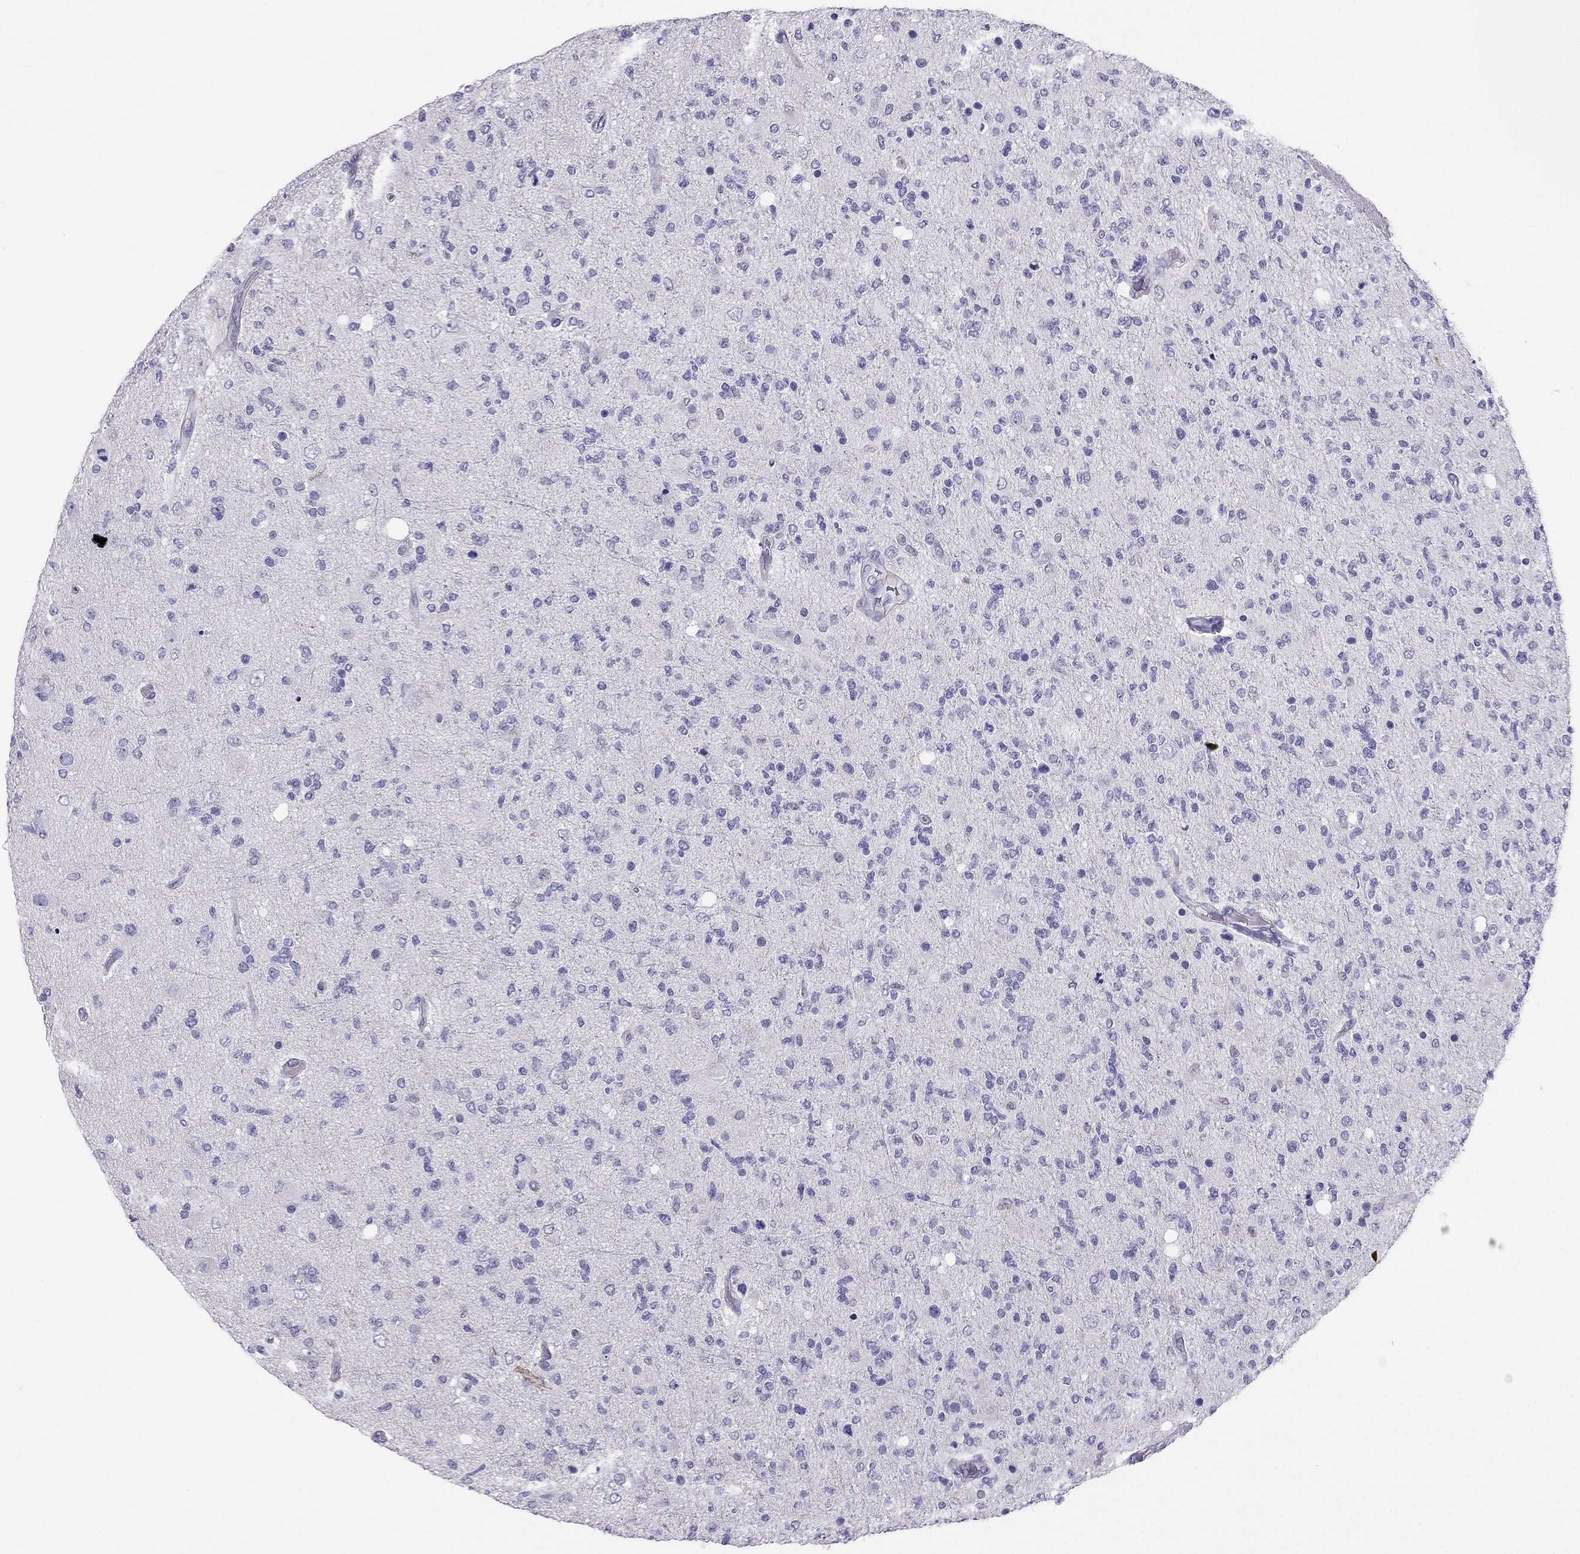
{"staining": {"intensity": "negative", "quantity": "none", "location": "none"}, "tissue": "glioma", "cell_type": "Tumor cells", "image_type": "cancer", "snomed": [{"axis": "morphology", "description": "Glioma, malignant, High grade"}, {"axis": "topography", "description": "Cerebral cortex"}], "caption": "High power microscopy image of an immunohistochemistry (IHC) histopathology image of glioma, revealing no significant staining in tumor cells.", "gene": "CROCC2", "patient": {"sex": "male", "age": 70}}